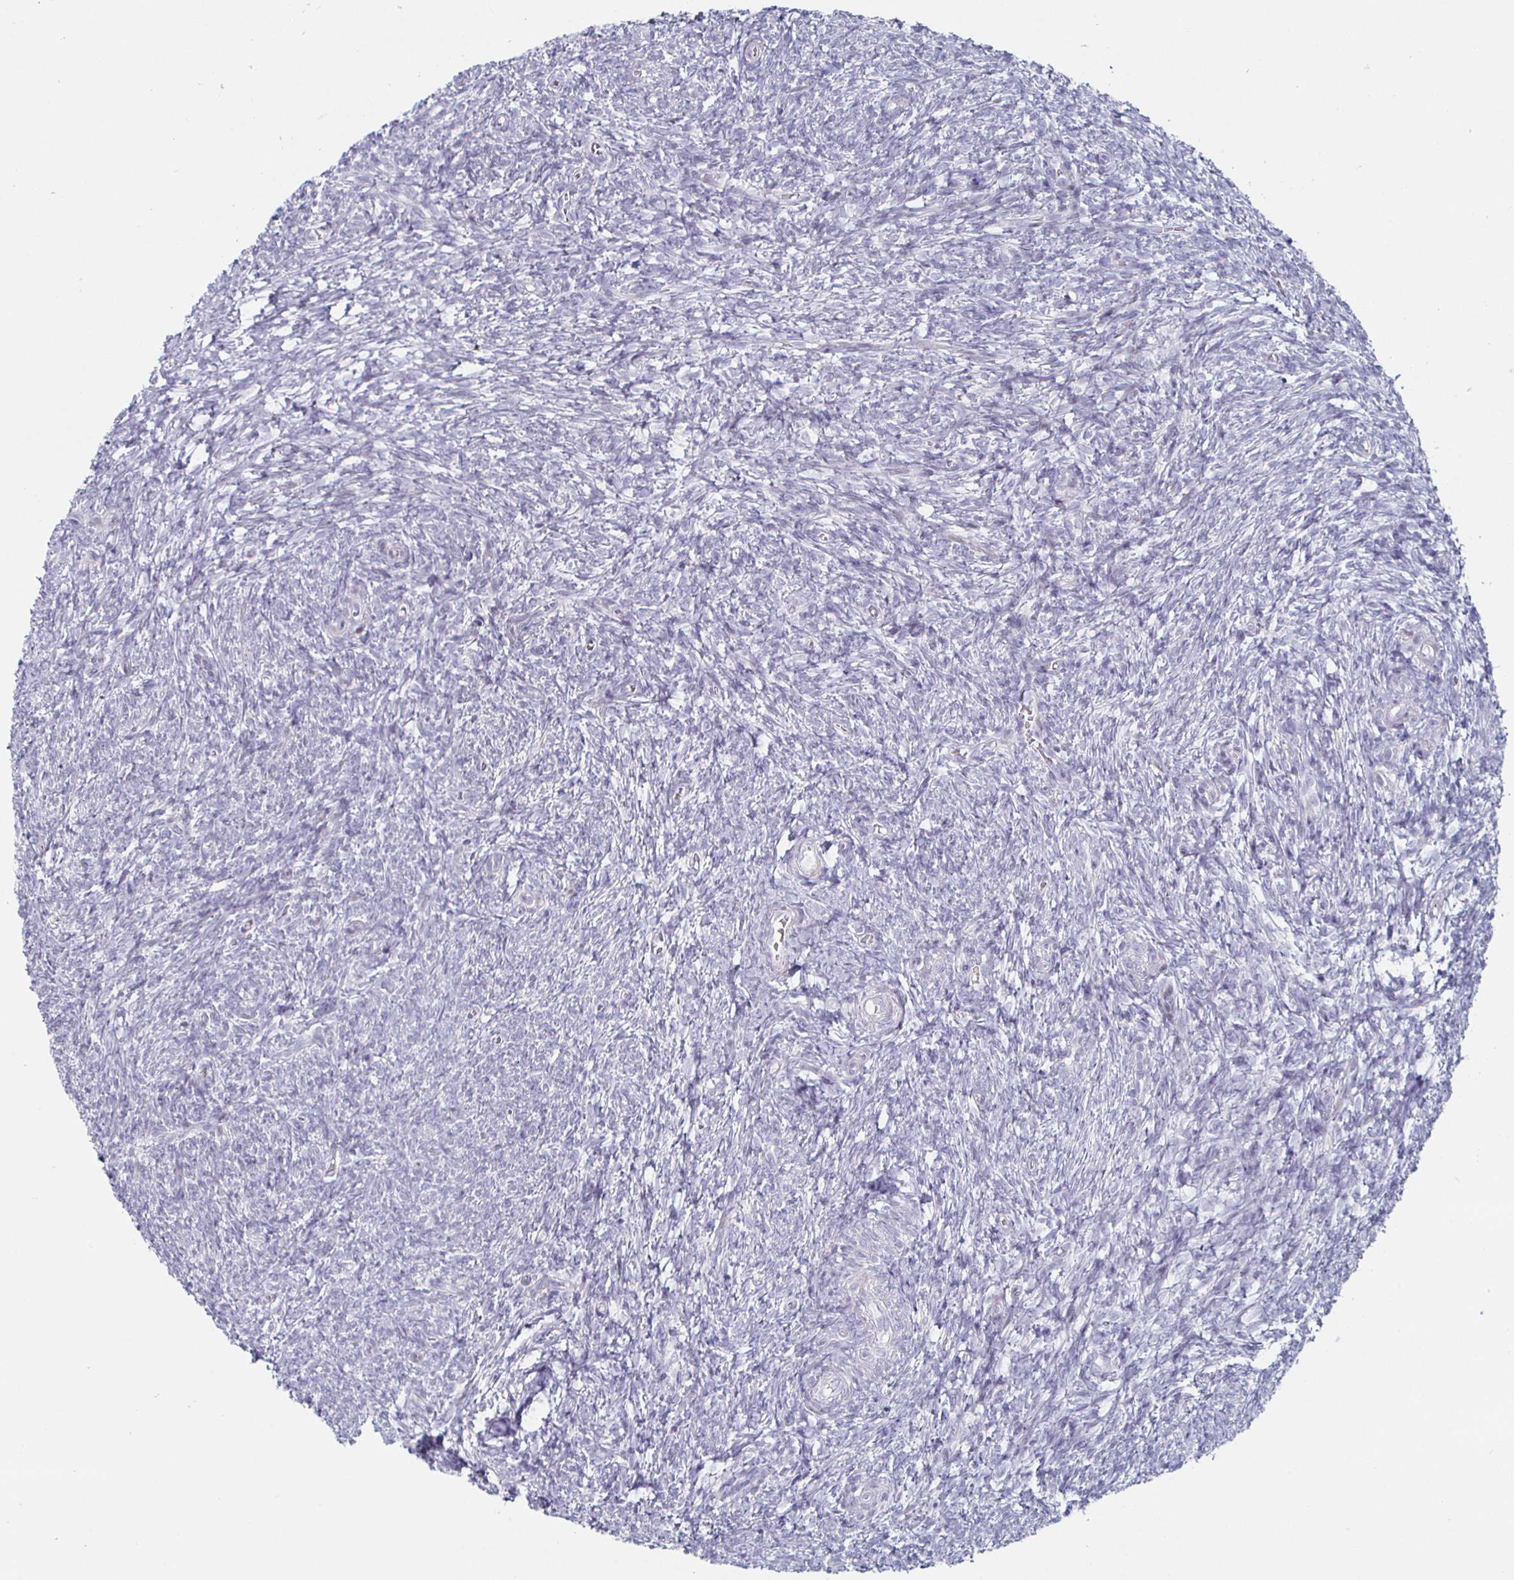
{"staining": {"intensity": "negative", "quantity": "none", "location": "none"}, "tissue": "ovary", "cell_type": "Ovarian stroma cells", "image_type": "normal", "snomed": [{"axis": "morphology", "description": "Normal tissue, NOS"}, {"axis": "topography", "description": "Ovary"}], "caption": "Immunohistochemical staining of normal ovary demonstrates no significant expression in ovarian stroma cells. (Brightfield microscopy of DAB (3,3'-diaminobenzidine) IHC at high magnification).", "gene": "DMRTB1", "patient": {"sex": "female", "age": 39}}